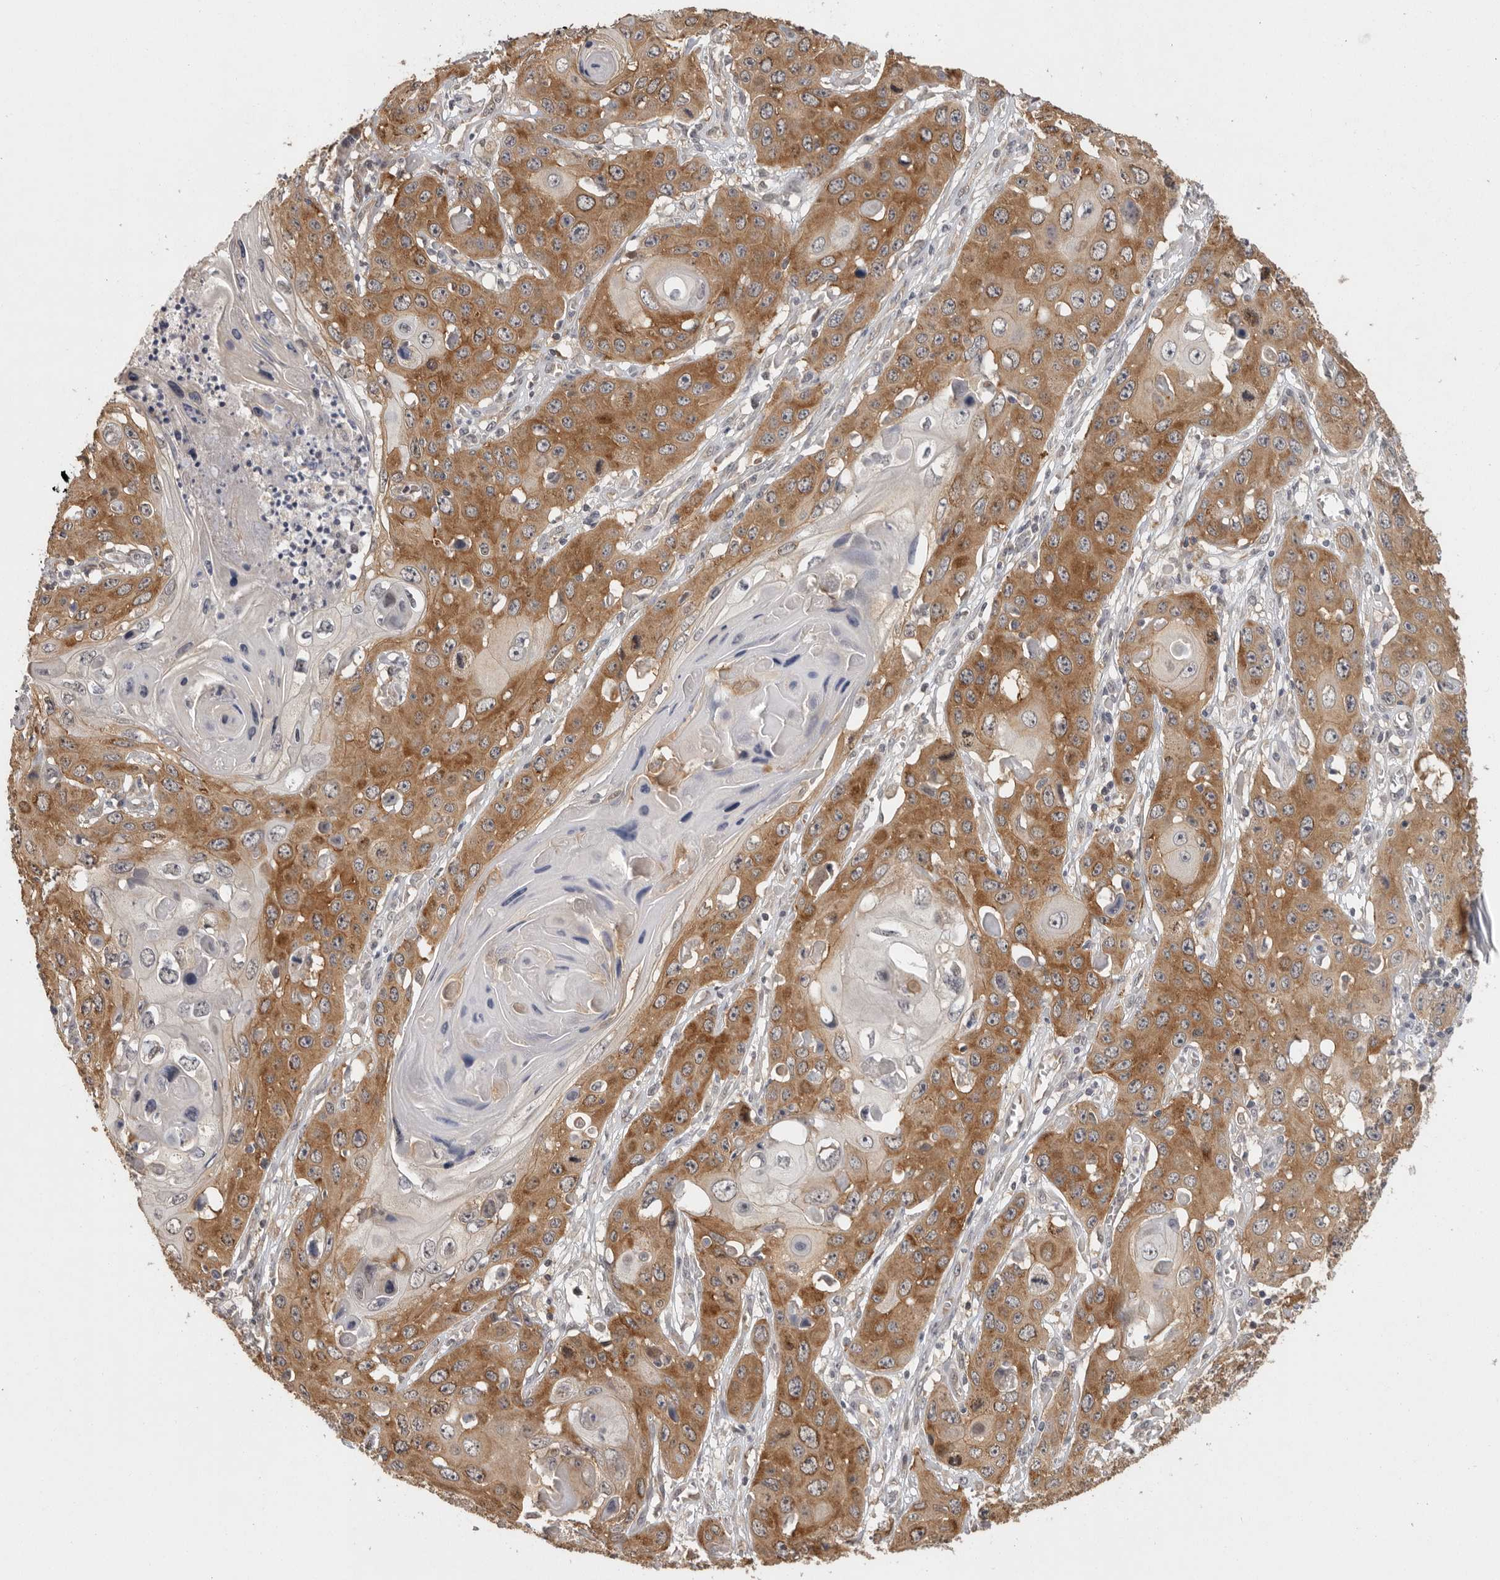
{"staining": {"intensity": "moderate", "quantity": ">75%", "location": "cytoplasmic/membranous"}, "tissue": "skin cancer", "cell_type": "Tumor cells", "image_type": "cancer", "snomed": [{"axis": "morphology", "description": "Squamous cell carcinoma, NOS"}, {"axis": "topography", "description": "Skin"}], "caption": "Protein staining of skin cancer tissue displays moderate cytoplasmic/membranous staining in about >75% of tumor cells.", "gene": "BAIAP2", "patient": {"sex": "male", "age": 55}}